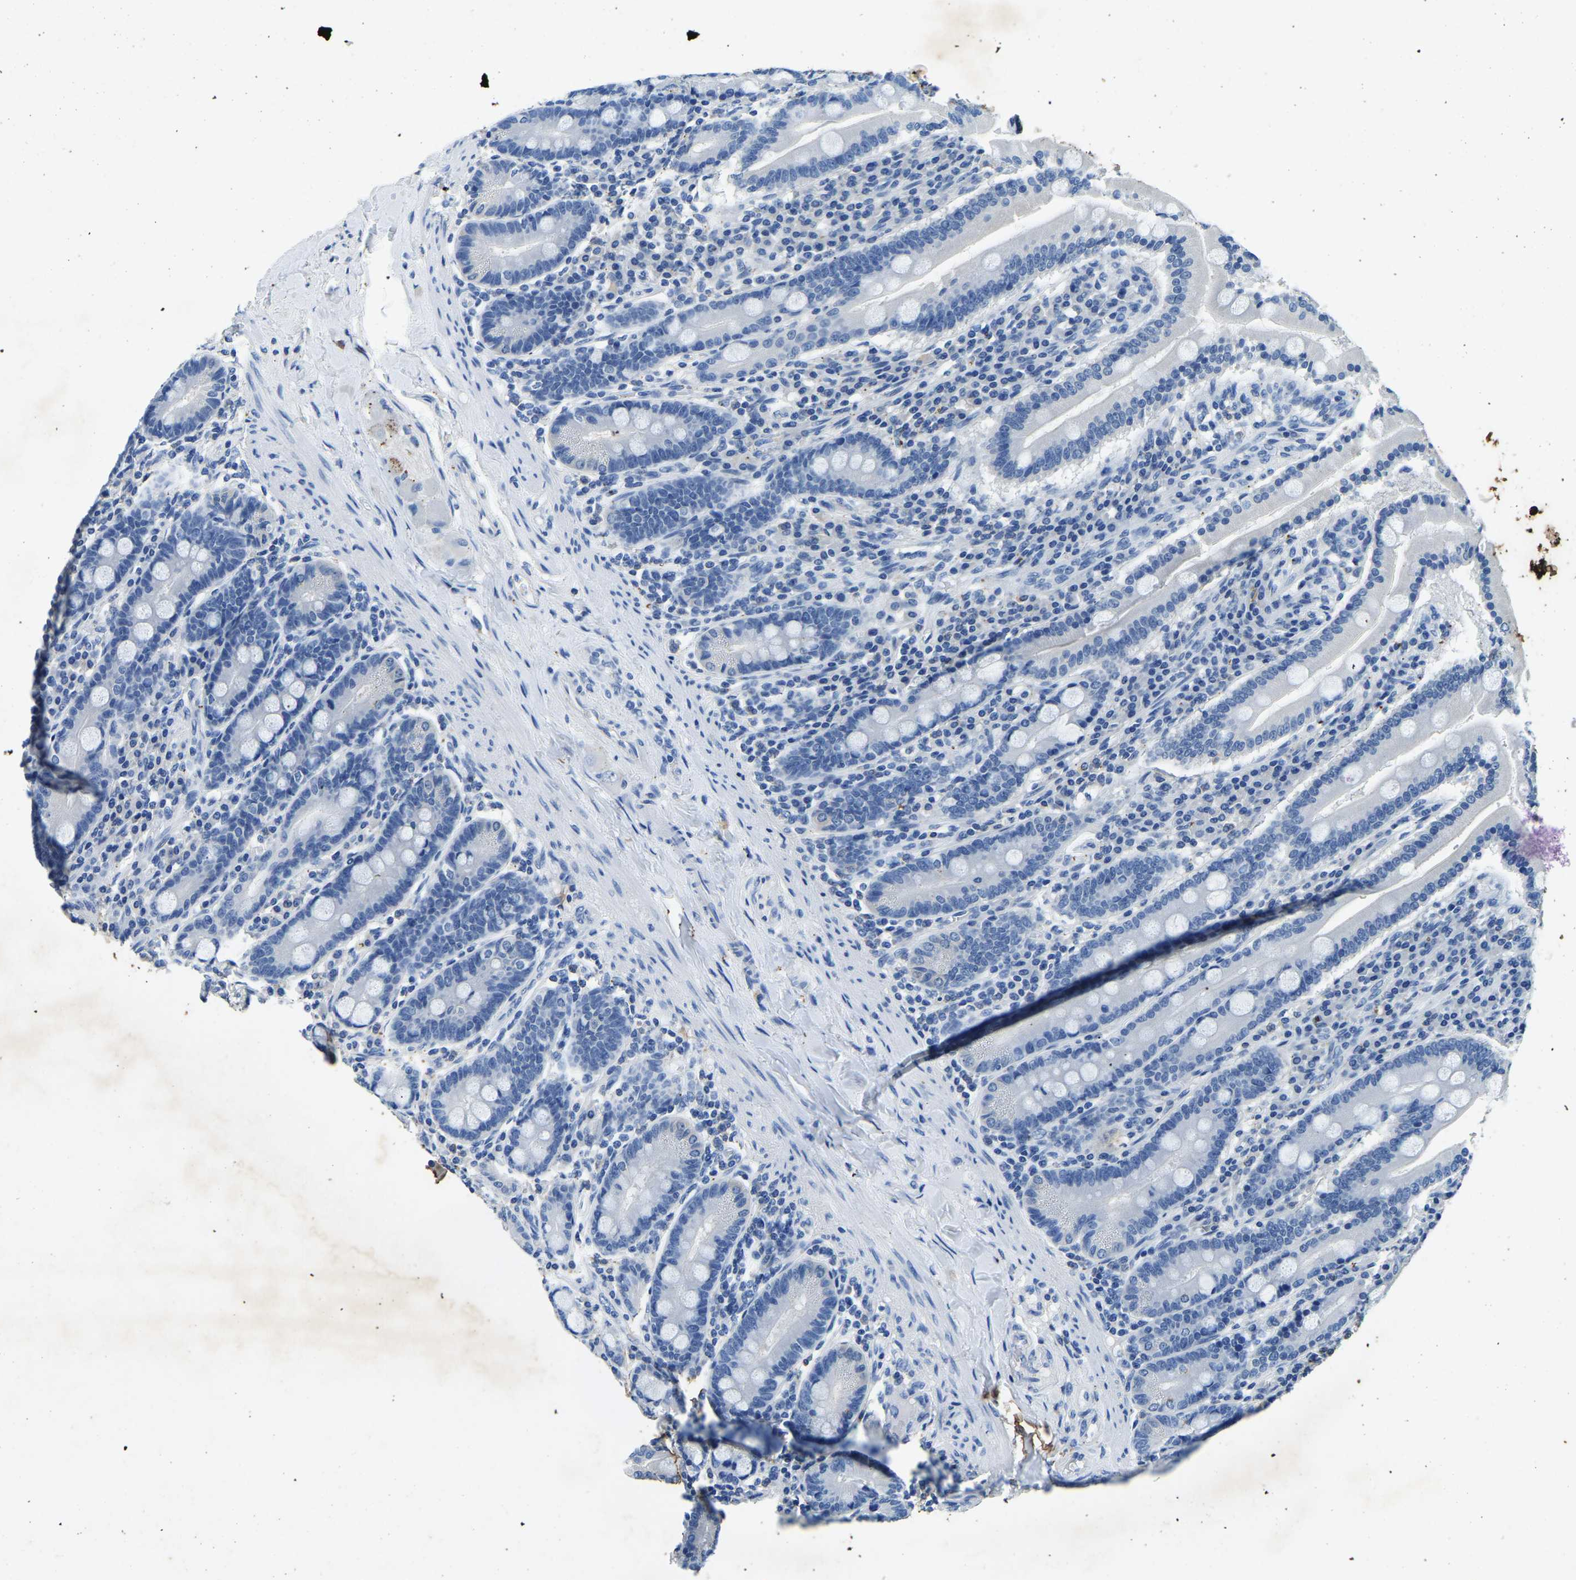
{"staining": {"intensity": "negative", "quantity": "none", "location": "none"}, "tissue": "duodenum", "cell_type": "Glandular cells", "image_type": "normal", "snomed": [{"axis": "morphology", "description": "Normal tissue, NOS"}, {"axis": "topography", "description": "Duodenum"}], "caption": "This is a histopathology image of IHC staining of normal duodenum, which shows no staining in glandular cells. The staining was performed using DAB to visualize the protein expression in brown, while the nuclei were stained in blue with hematoxylin (Magnification: 20x).", "gene": "UBN2", "patient": {"sex": "male", "age": 50}}